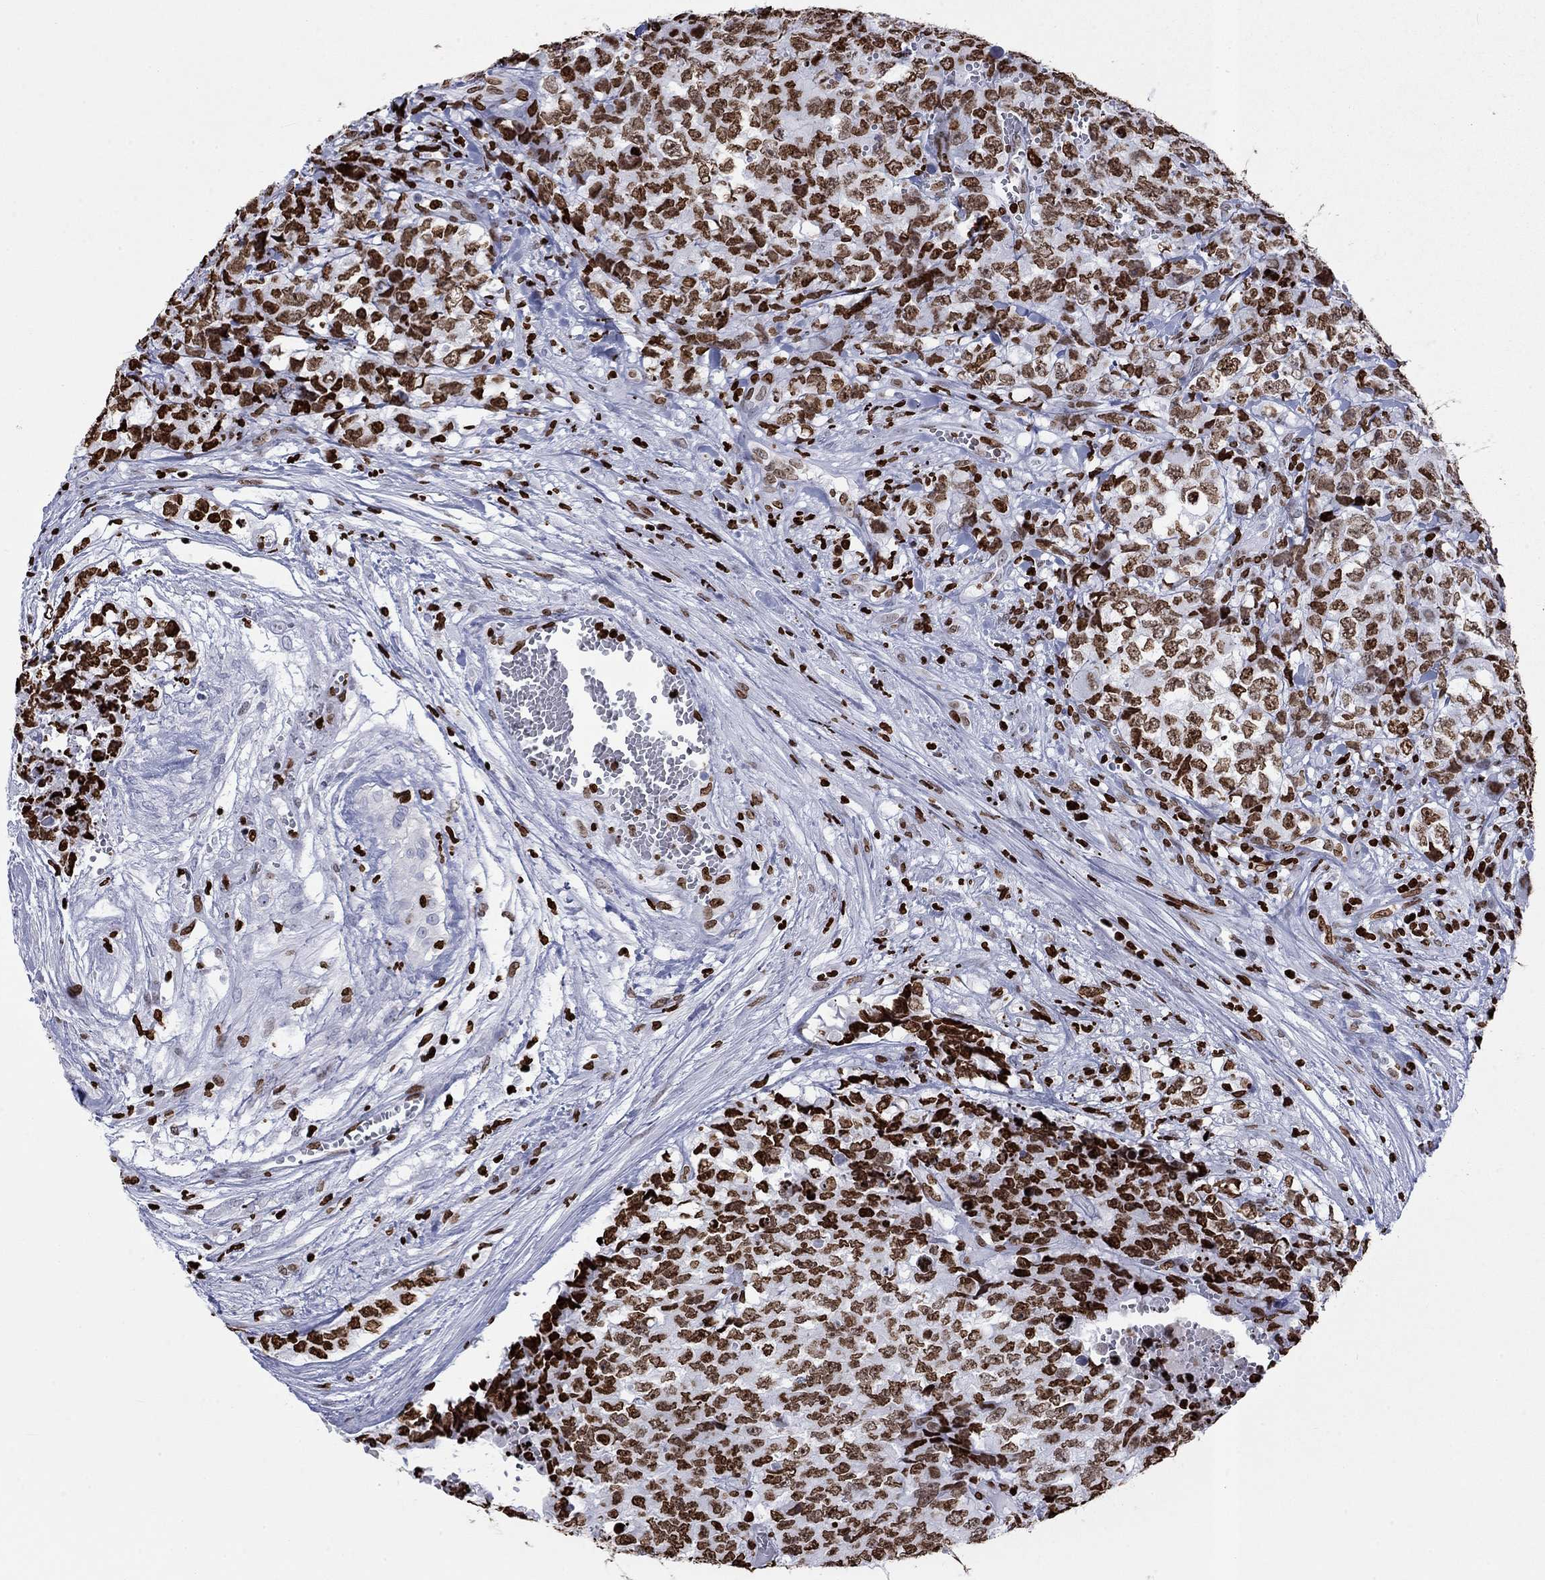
{"staining": {"intensity": "strong", "quantity": "25%-75%", "location": "nuclear"}, "tissue": "testis cancer", "cell_type": "Tumor cells", "image_type": "cancer", "snomed": [{"axis": "morphology", "description": "Carcinoma, Embryonal, NOS"}, {"axis": "topography", "description": "Testis"}], "caption": "DAB (3,3'-diaminobenzidine) immunohistochemical staining of embryonal carcinoma (testis) exhibits strong nuclear protein staining in approximately 25%-75% of tumor cells. Nuclei are stained in blue.", "gene": "H1-5", "patient": {"sex": "male", "age": 23}}